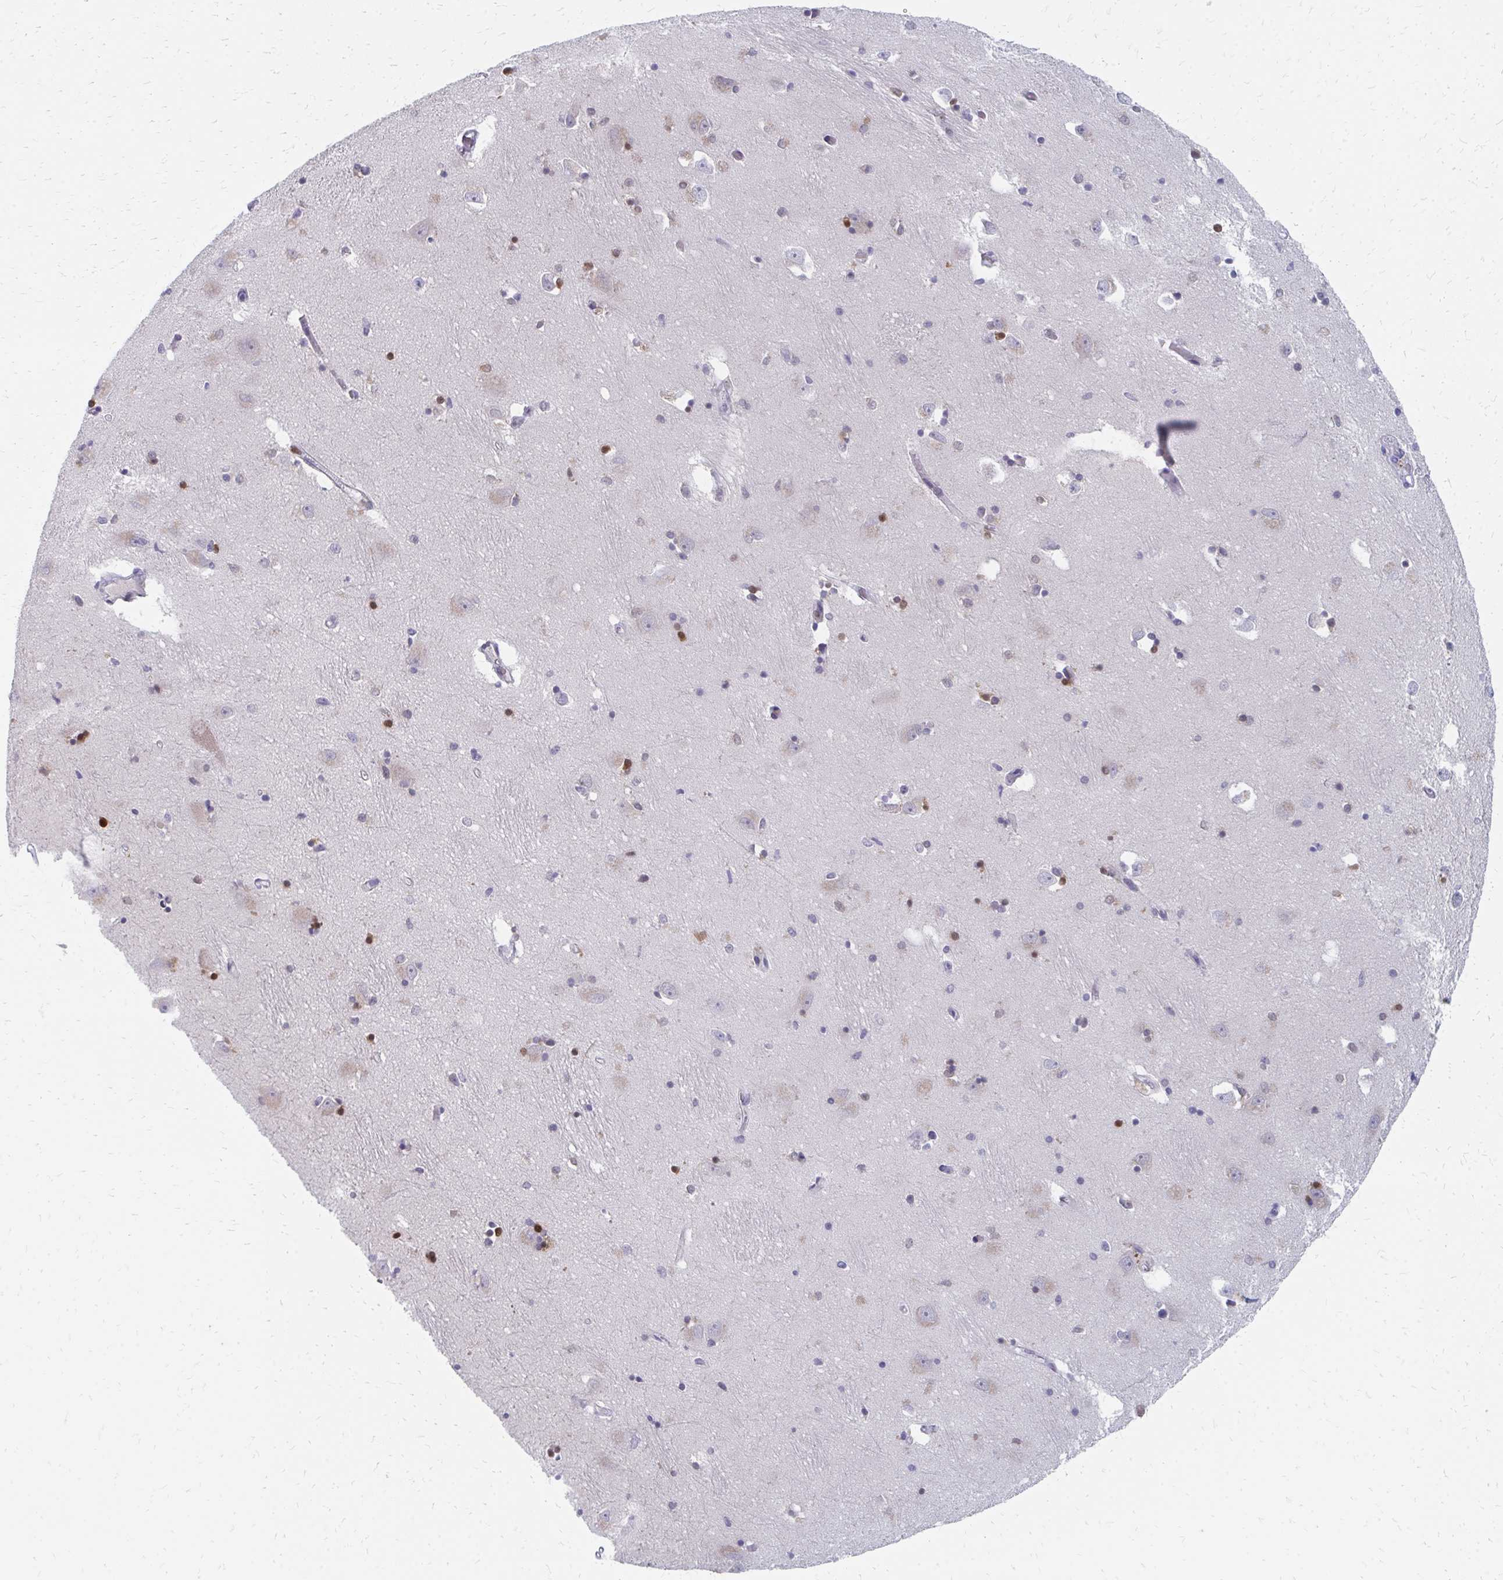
{"staining": {"intensity": "strong", "quantity": "<25%", "location": "cytoplasmic/membranous,nuclear"}, "tissue": "caudate", "cell_type": "Glial cells", "image_type": "normal", "snomed": [{"axis": "morphology", "description": "Normal tissue, NOS"}, {"axis": "topography", "description": "Lateral ventricle wall"}, {"axis": "topography", "description": "Hippocampus"}], "caption": "A high-resolution photomicrograph shows immunohistochemistry (IHC) staining of normal caudate, which displays strong cytoplasmic/membranous,nuclear staining in approximately <25% of glial cells.", "gene": "PLK3", "patient": {"sex": "female", "age": 63}}